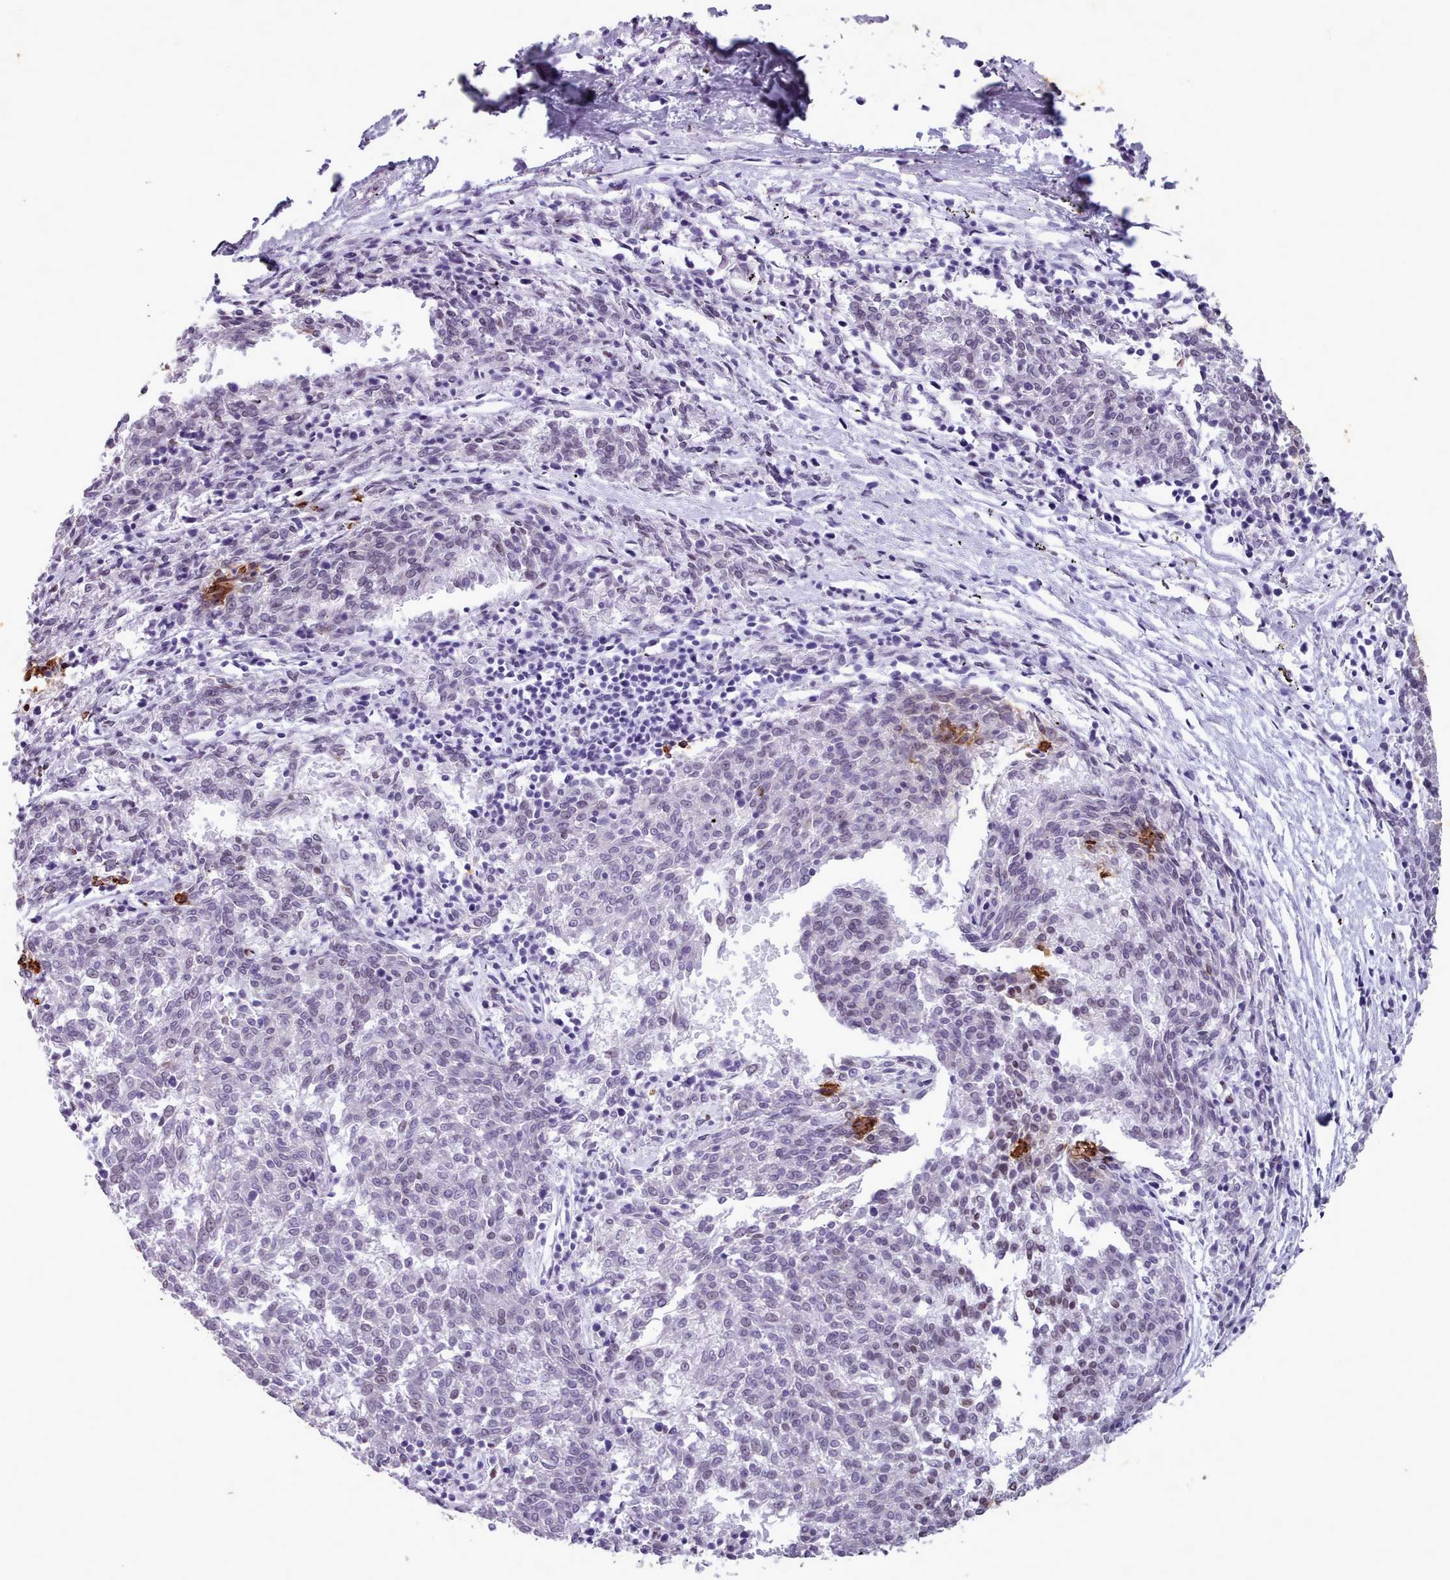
{"staining": {"intensity": "negative", "quantity": "none", "location": "none"}, "tissue": "melanoma", "cell_type": "Tumor cells", "image_type": "cancer", "snomed": [{"axis": "morphology", "description": "Malignant melanoma, NOS"}, {"axis": "topography", "description": "Skin"}], "caption": "Immunohistochemistry (IHC) image of melanoma stained for a protein (brown), which shows no staining in tumor cells.", "gene": "KCNT2", "patient": {"sex": "female", "age": 72}}